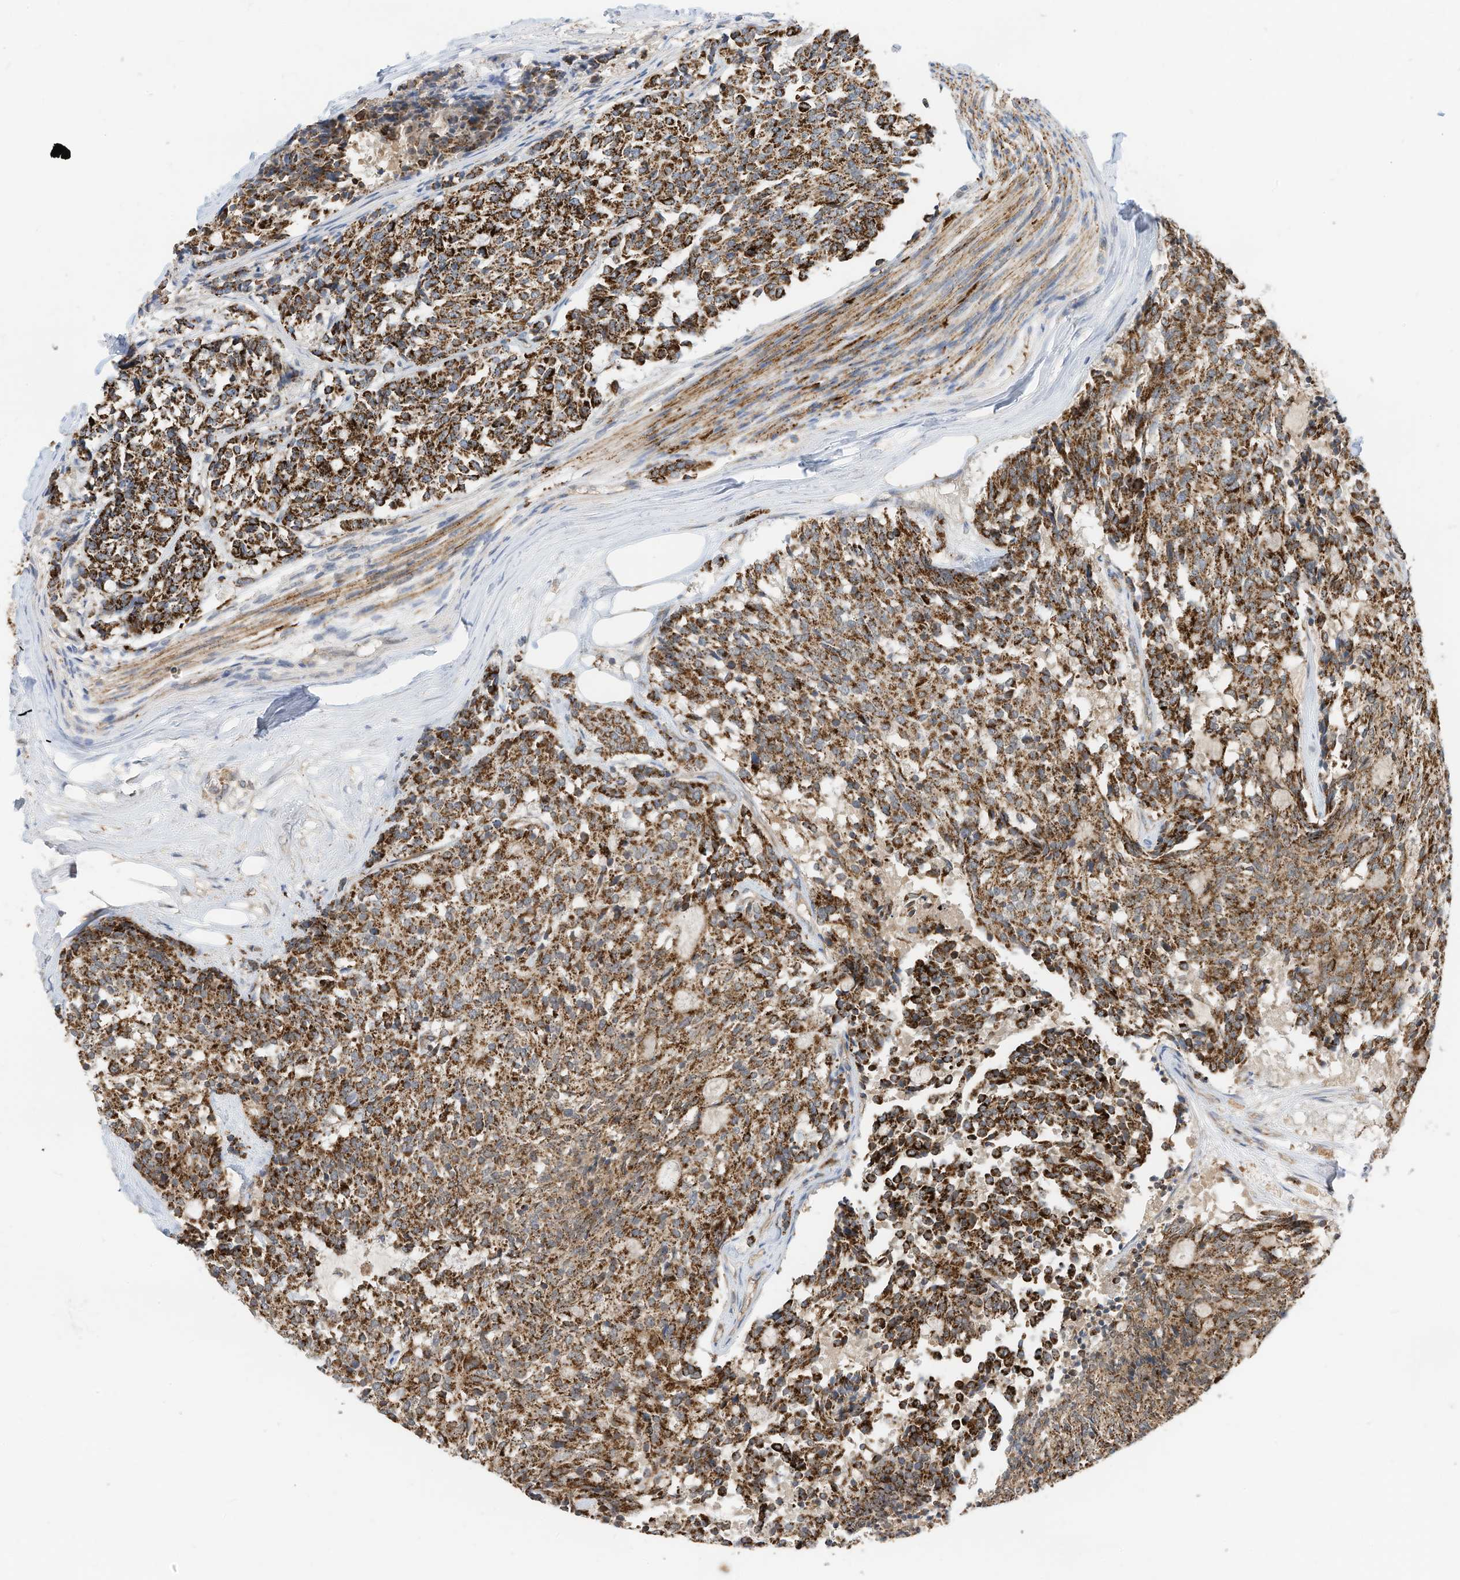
{"staining": {"intensity": "strong", "quantity": ">75%", "location": "cytoplasmic/membranous"}, "tissue": "carcinoid", "cell_type": "Tumor cells", "image_type": "cancer", "snomed": [{"axis": "morphology", "description": "Carcinoid, malignant, NOS"}, {"axis": "topography", "description": "Pancreas"}], "caption": "Immunohistochemistry (DAB) staining of human malignant carcinoid reveals strong cytoplasmic/membranous protein positivity in approximately >75% of tumor cells. (Brightfield microscopy of DAB IHC at high magnification).", "gene": "METTL6", "patient": {"sex": "female", "age": 54}}